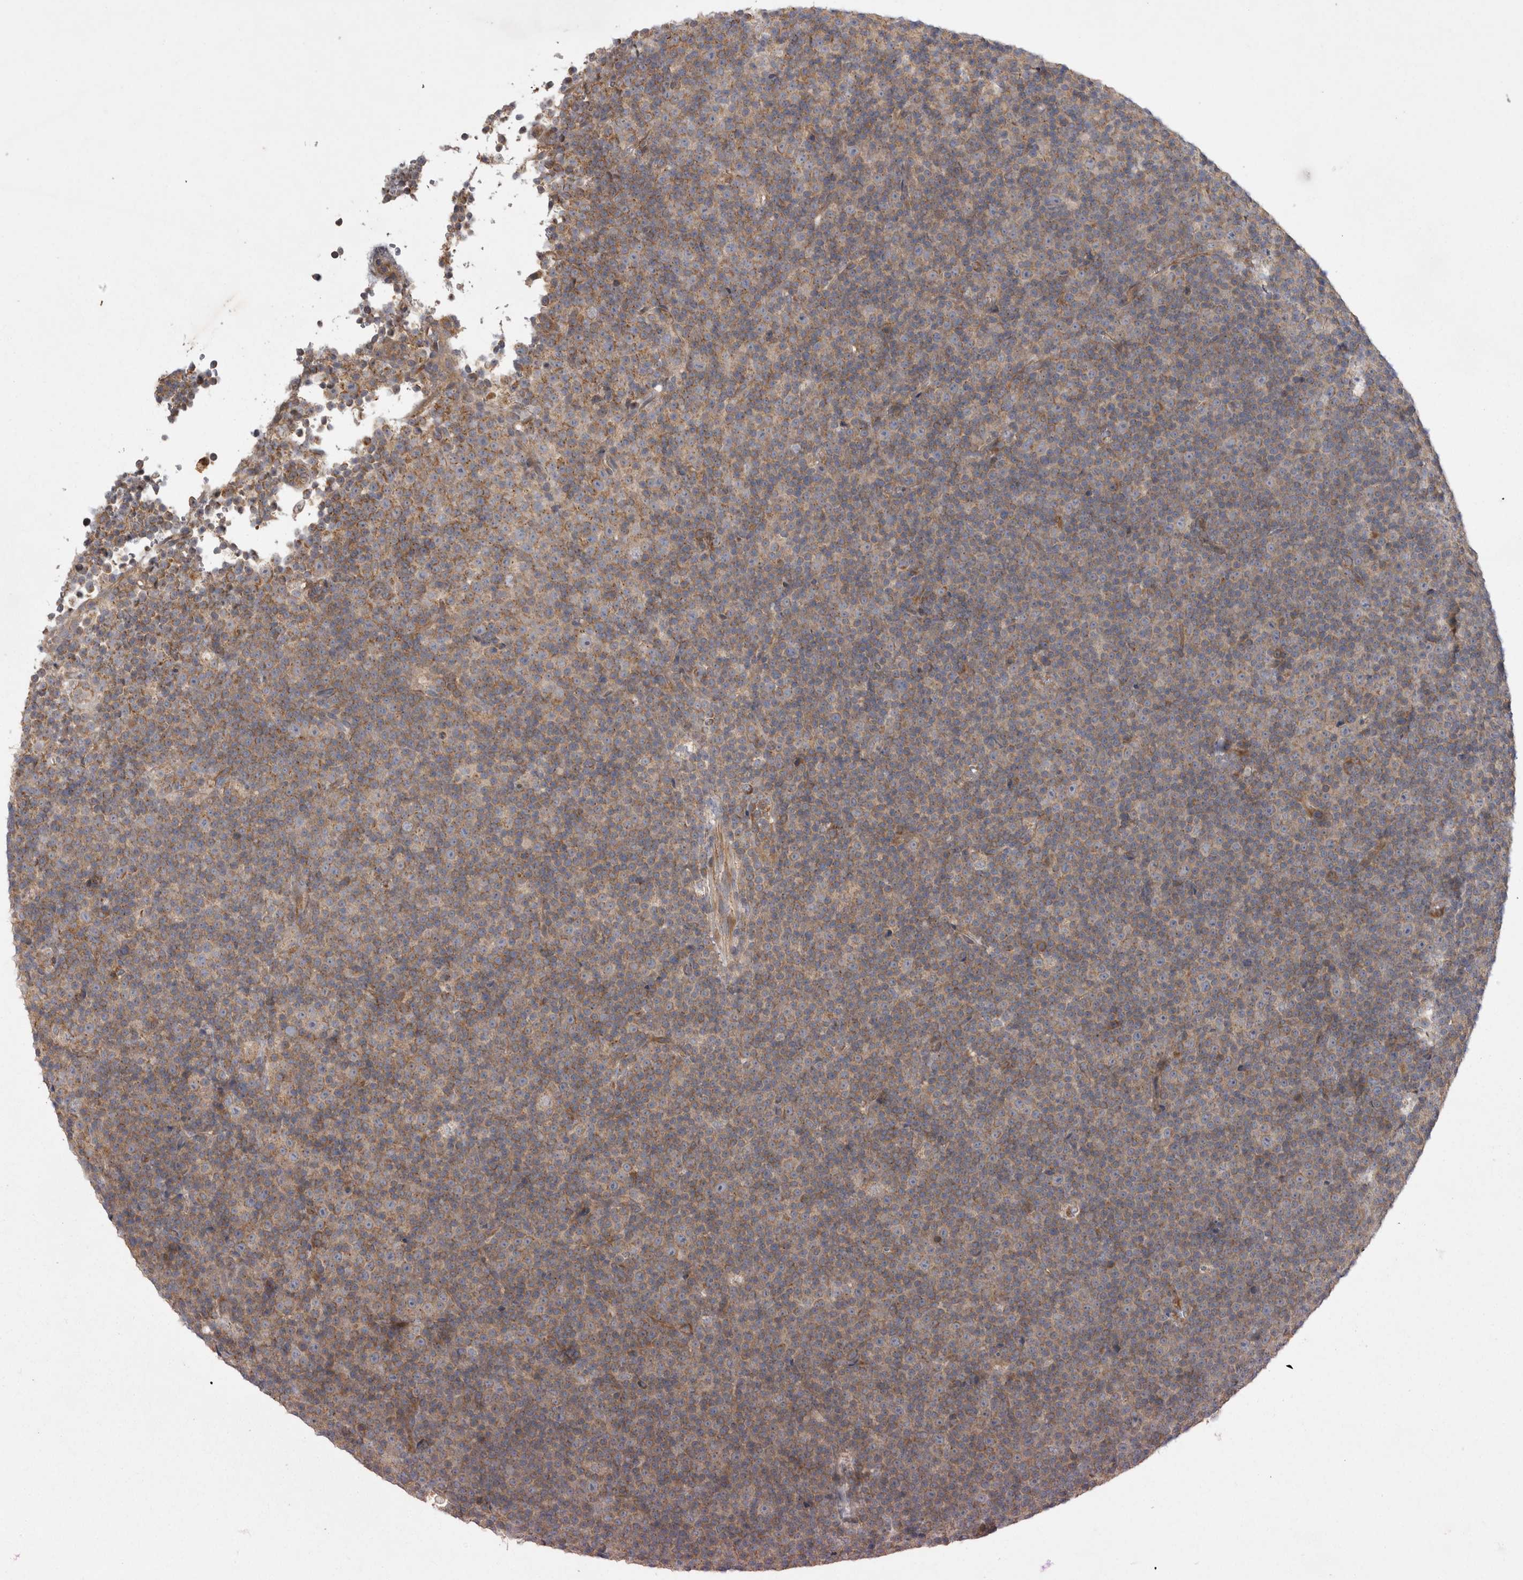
{"staining": {"intensity": "weak", "quantity": "25%-75%", "location": "cytoplasmic/membranous"}, "tissue": "lymphoma", "cell_type": "Tumor cells", "image_type": "cancer", "snomed": [{"axis": "morphology", "description": "Malignant lymphoma, non-Hodgkin's type, Low grade"}, {"axis": "topography", "description": "Lymph node"}], "caption": "About 25%-75% of tumor cells in malignant lymphoma, non-Hodgkin's type (low-grade) reveal weak cytoplasmic/membranous protein staining as visualized by brown immunohistochemical staining.", "gene": "TSPOAP1", "patient": {"sex": "female", "age": 67}}